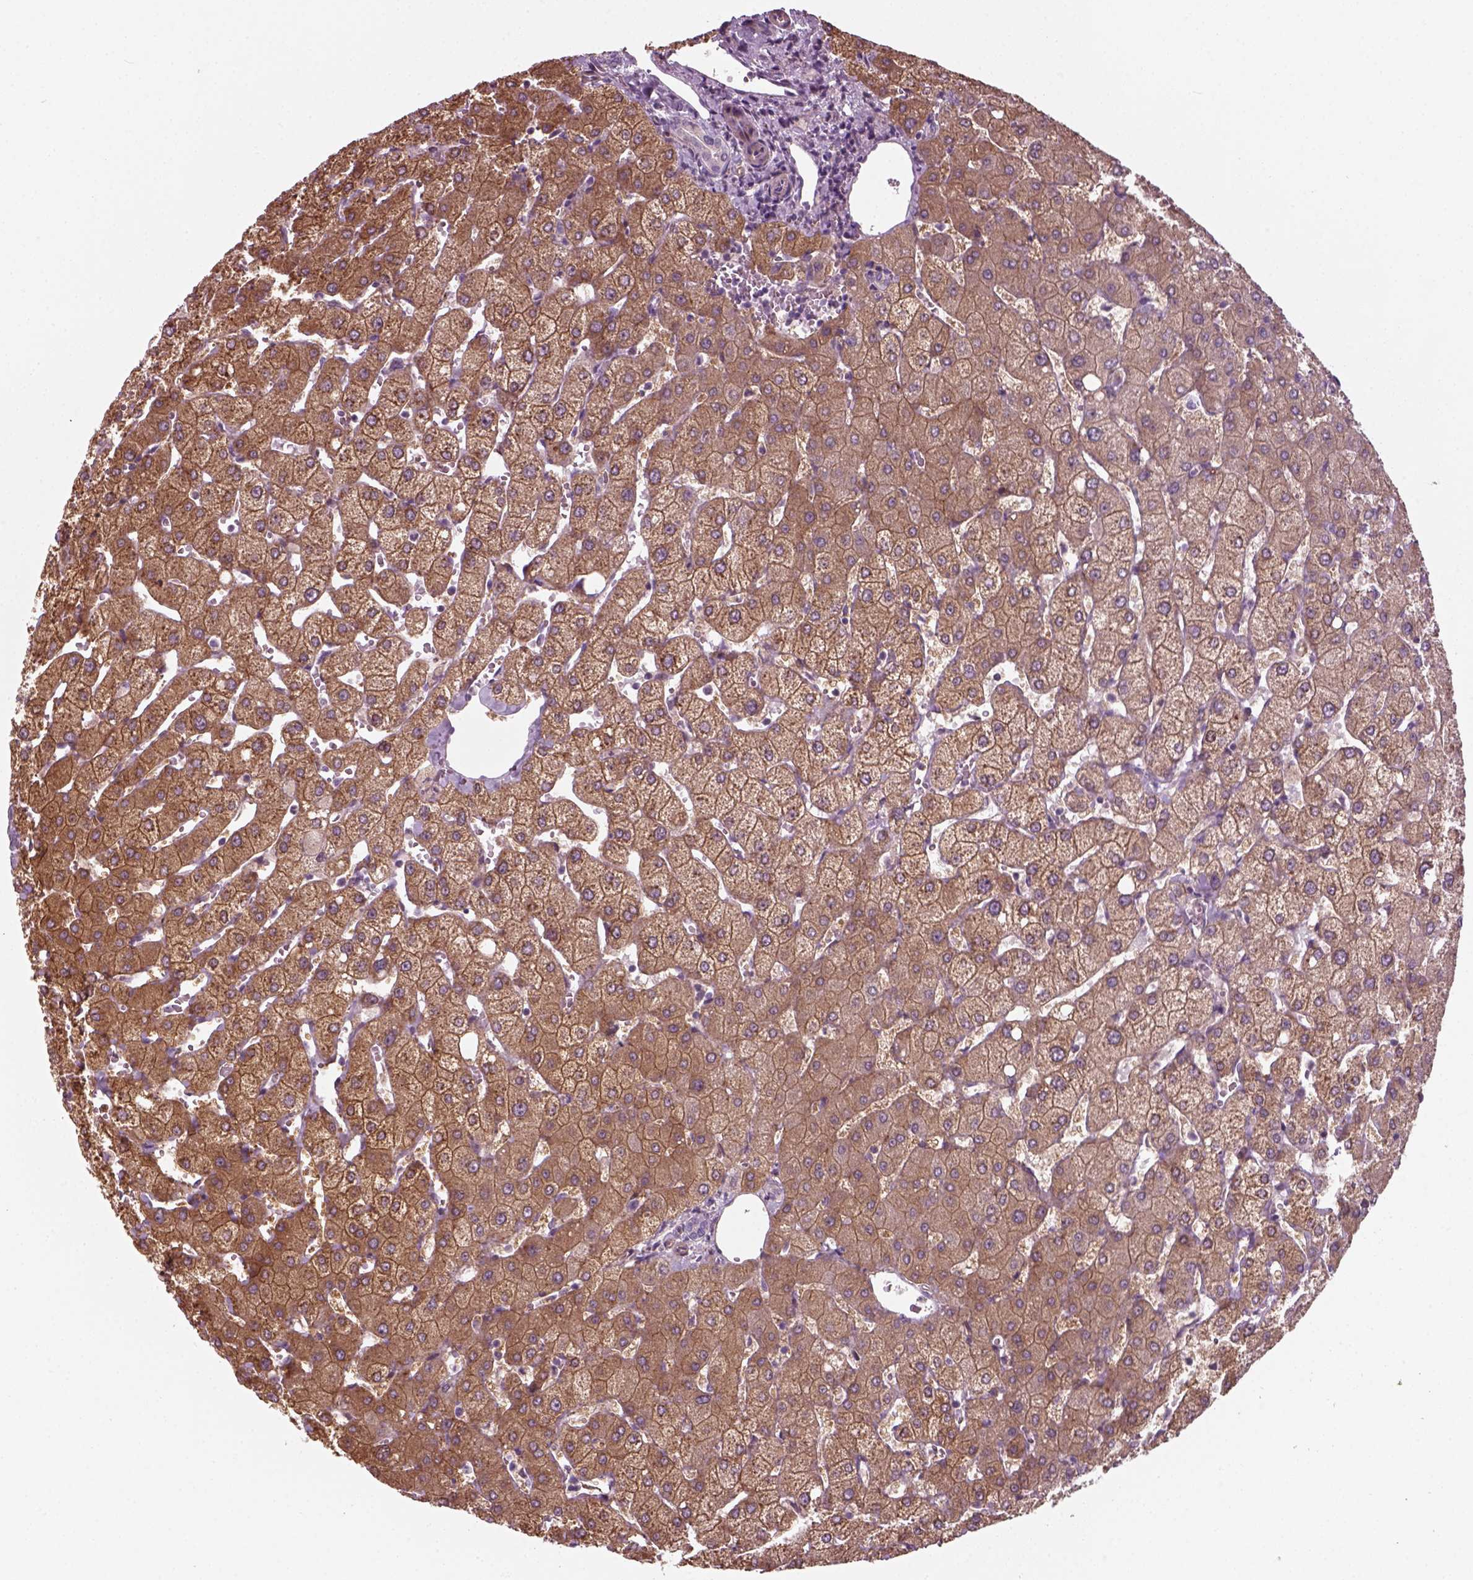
{"staining": {"intensity": "negative", "quantity": "none", "location": "none"}, "tissue": "liver", "cell_type": "Cholangiocytes", "image_type": "normal", "snomed": [{"axis": "morphology", "description": "Normal tissue, NOS"}, {"axis": "topography", "description": "Liver"}], "caption": "Liver stained for a protein using immunohistochemistry (IHC) displays no staining cholangiocytes.", "gene": "DNASE1L1", "patient": {"sex": "female", "age": 54}}